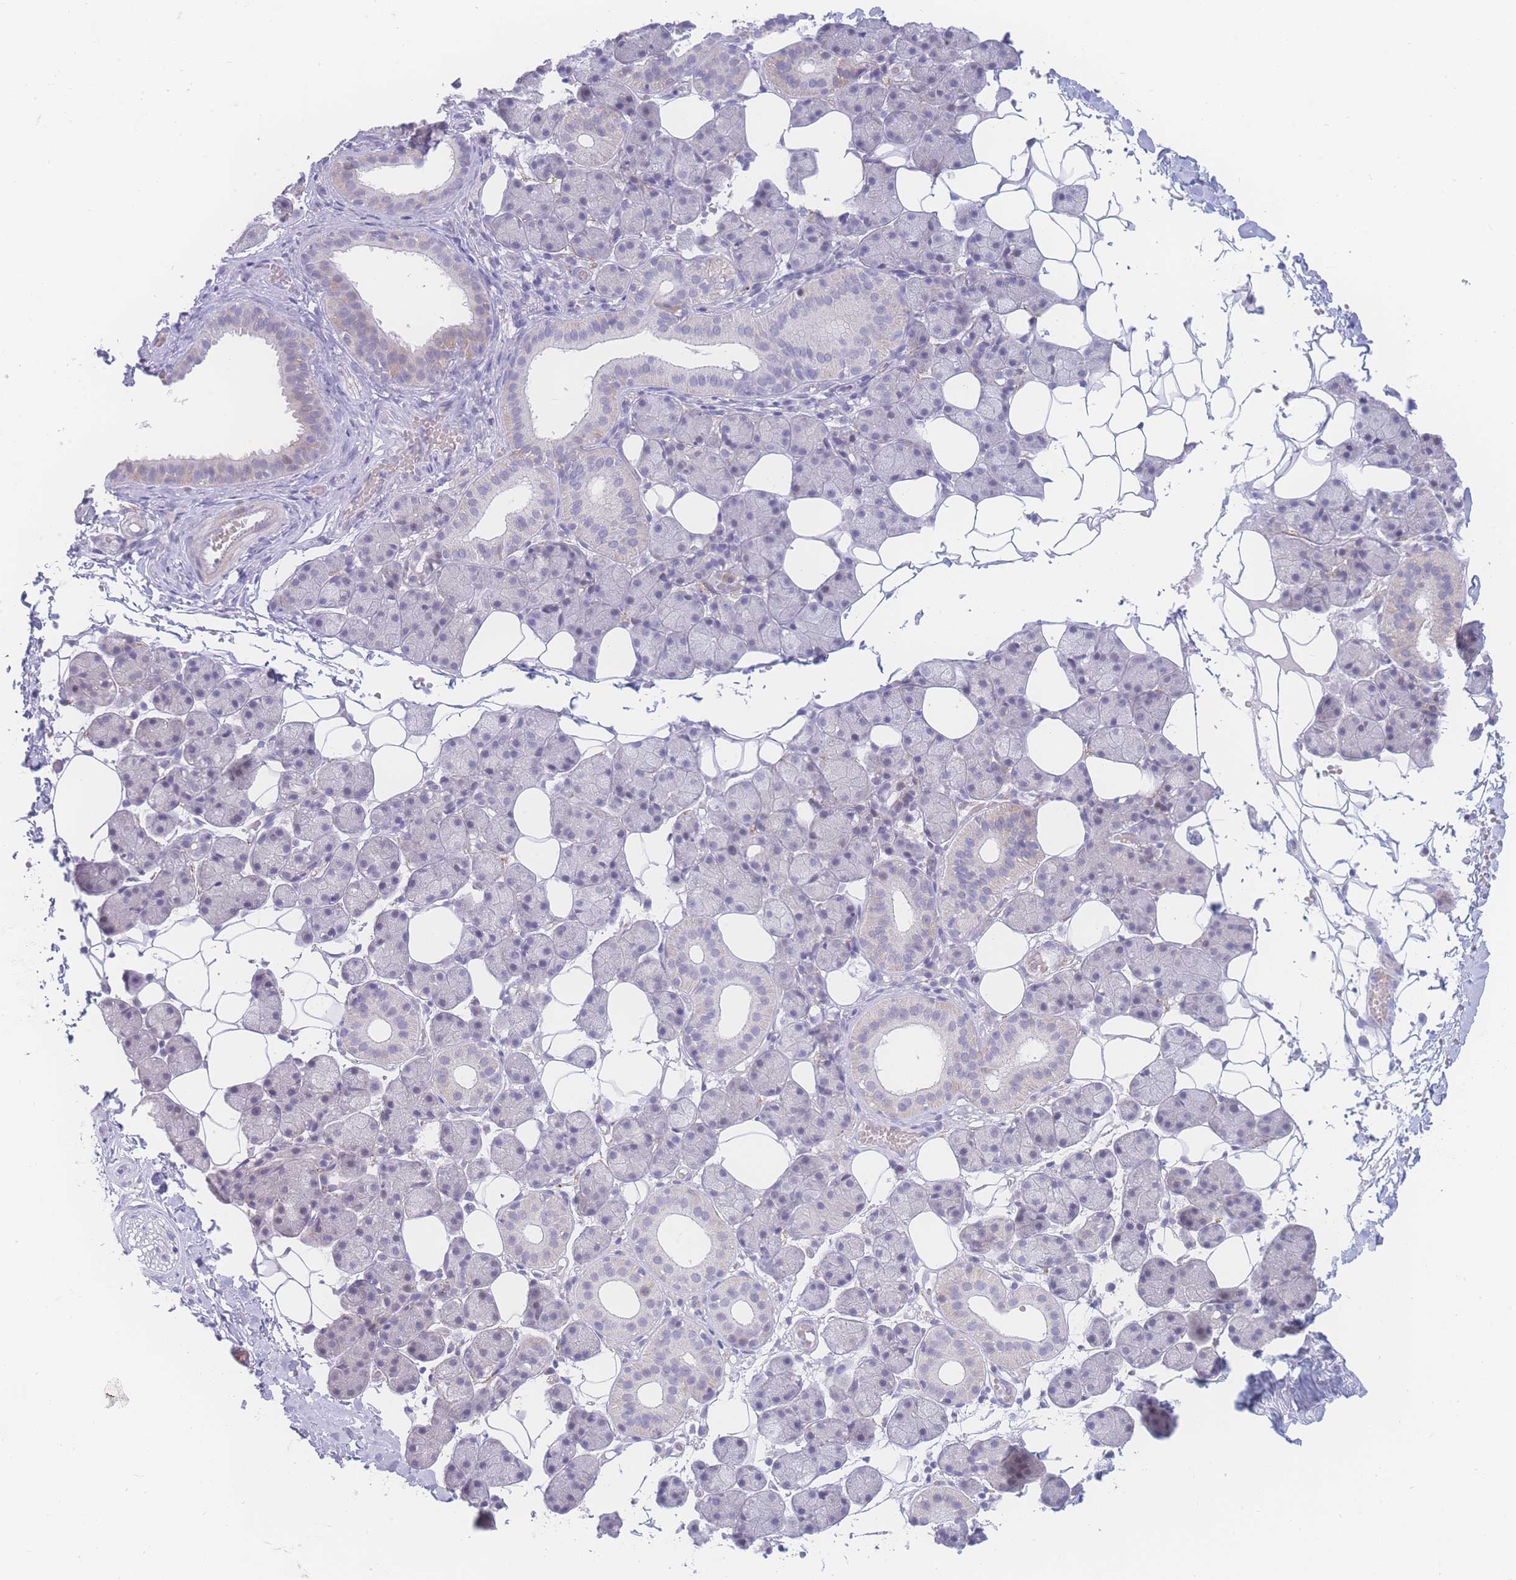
{"staining": {"intensity": "negative", "quantity": "none", "location": "none"}, "tissue": "salivary gland", "cell_type": "Glandular cells", "image_type": "normal", "snomed": [{"axis": "morphology", "description": "Normal tissue, NOS"}, {"axis": "topography", "description": "Salivary gland"}], "caption": "The image reveals no staining of glandular cells in benign salivary gland.", "gene": "PRSS22", "patient": {"sex": "female", "age": 33}}